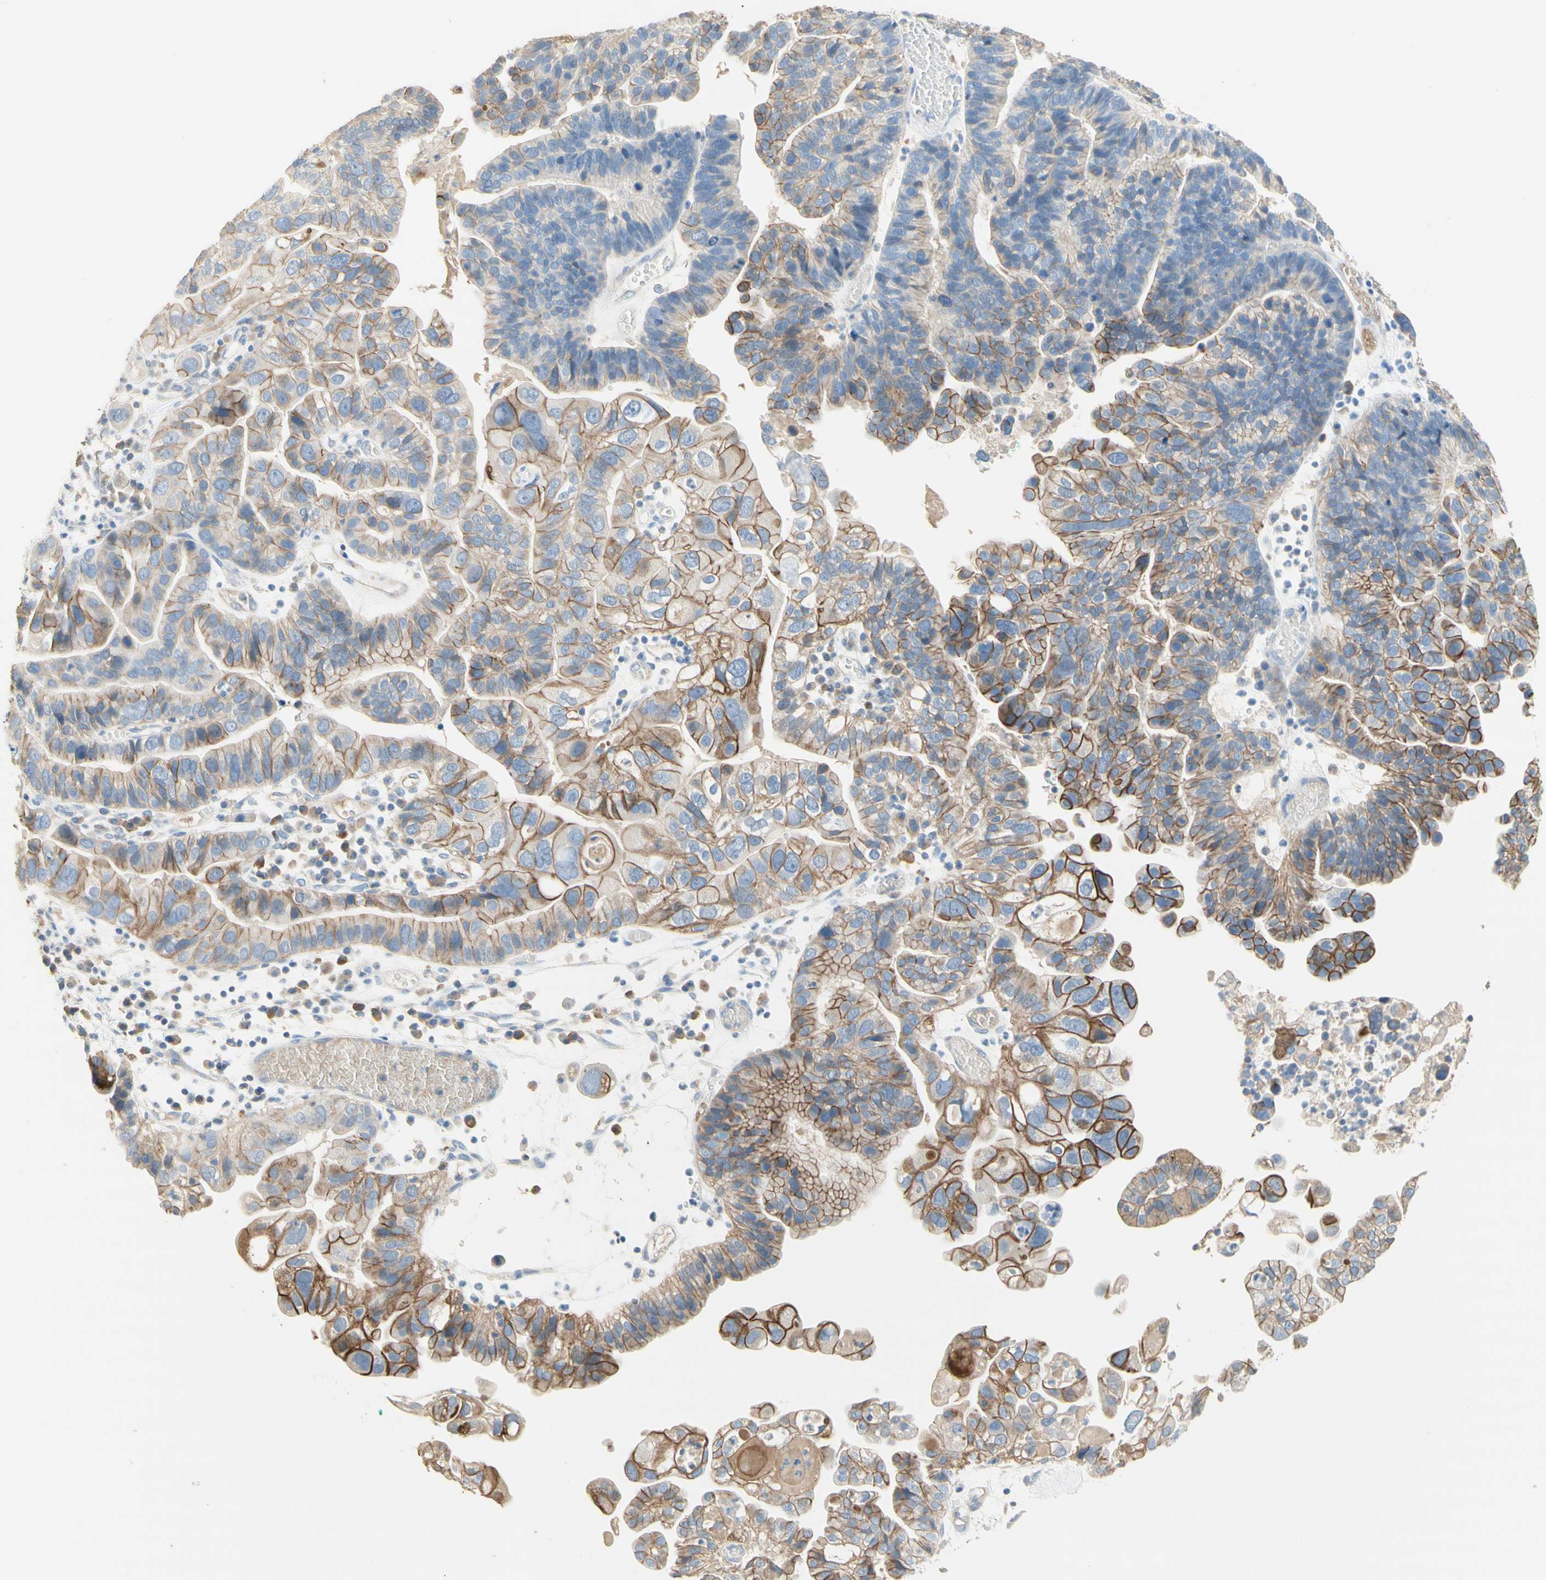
{"staining": {"intensity": "moderate", "quantity": "25%-75%", "location": "cytoplasmic/membranous"}, "tissue": "ovarian cancer", "cell_type": "Tumor cells", "image_type": "cancer", "snomed": [{"axis": "morphology", "description": "Cystadenocarcinoma, serous, NOS"}, {"axis": "topography", "description": "Ovary"}], "caption": "A brown stain highlights moderate cytoplasmic/membranous staining of a protein in human ovarian cancer tumor cells. (DAB IHC with brightfield microscopy, high magnification).", "gene": "NECTIN4", "patient": {"sex": "female", "age": 56}}